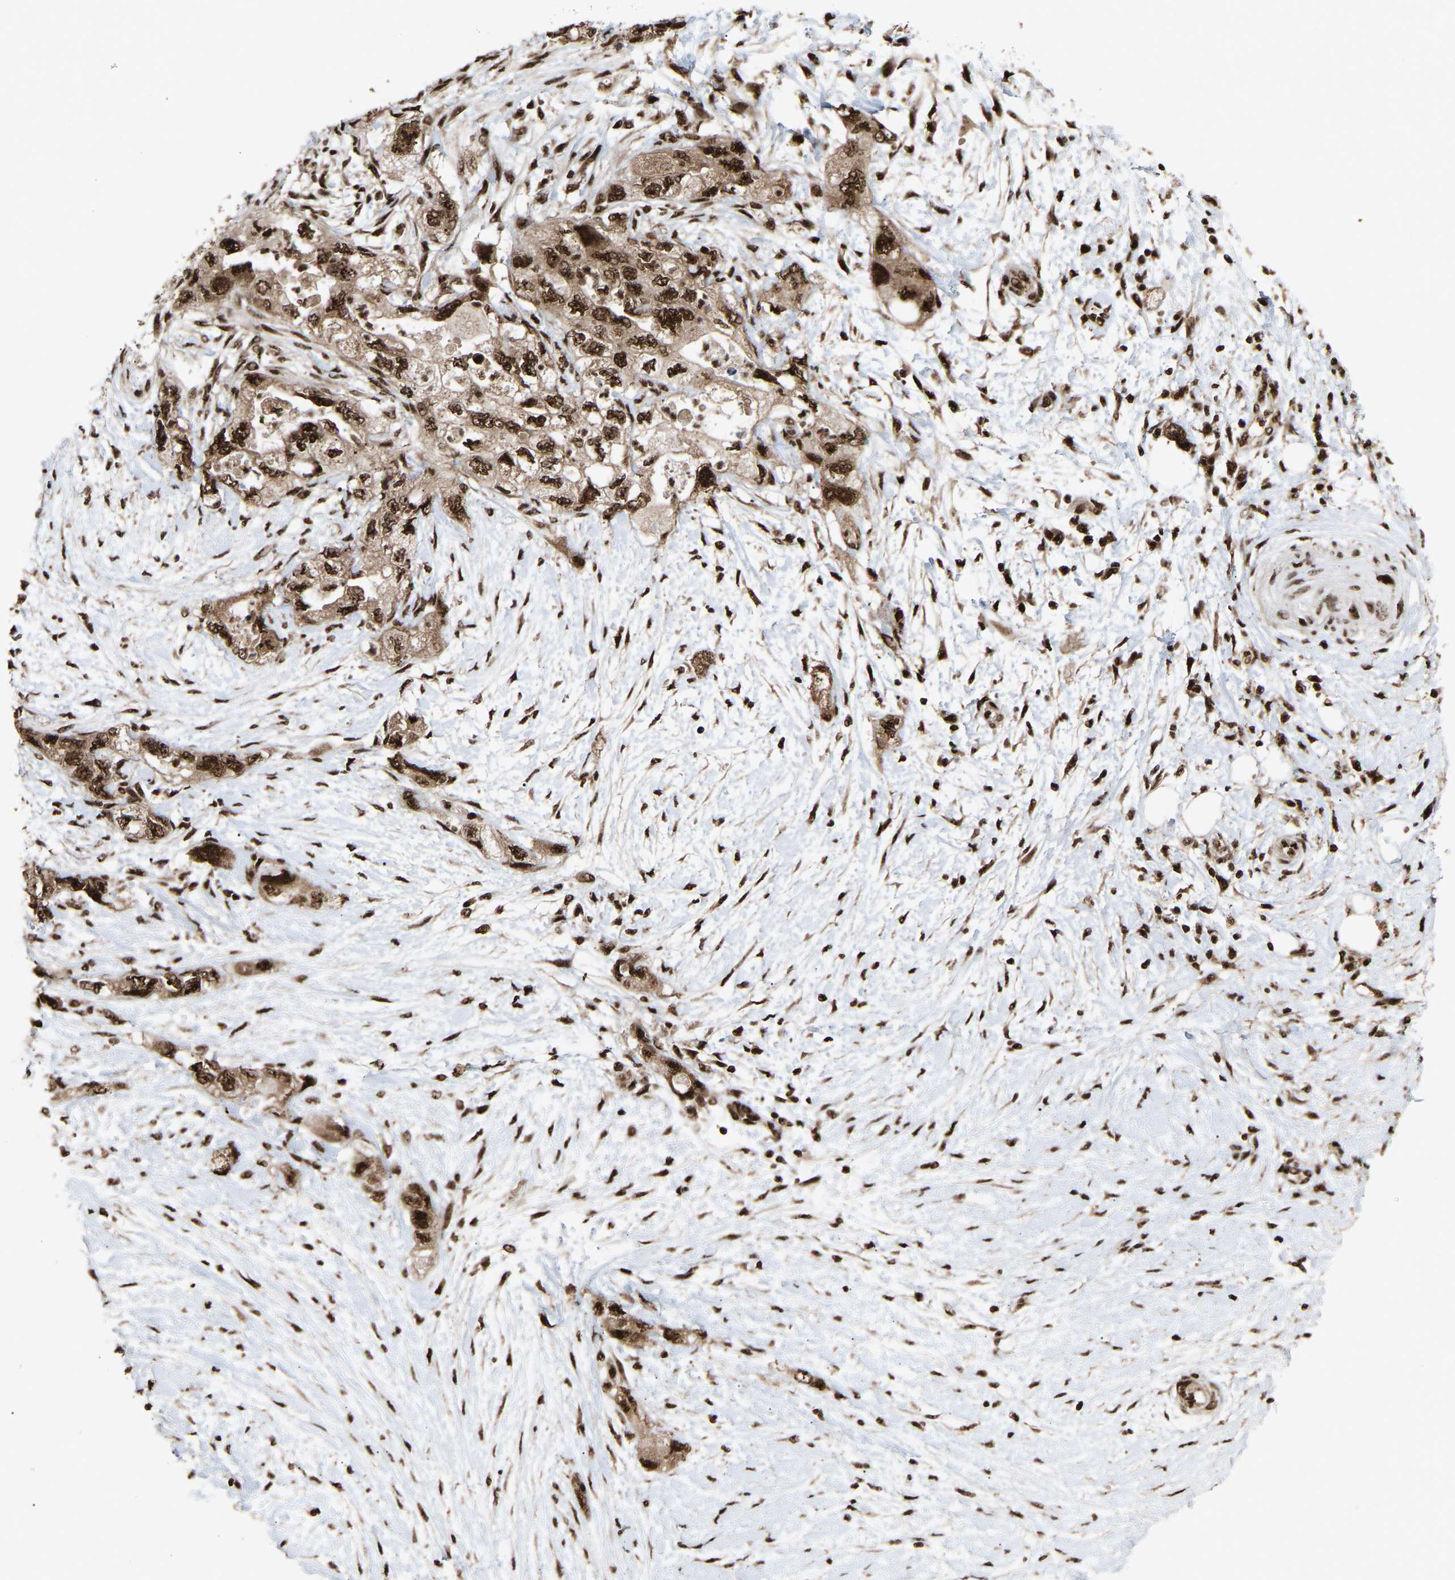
{"staining": {"intensity": "strong", "quantity": ">75%", "location": "cytoplasmic/membranous,nuclear"}, "tissue": "pancreatic cancer", "cell_type": "Tumor cells", "image_type": "cancer", "snomed": [{"axis": "morphology", "description": "Adenocarcinoma, NOS"}, {"axis": "topography", "description": "Pancreas"}], "caption": "Immunohistochemistry (IHC) photomicrograph of neoplastic tissue: human pancreatic adenocarcinoma stained using immunohistochemistry reveals high levels of strong protein expression localized specifically in the cytoplasmic/membranous and nuclear of tumor cells, appearing as a cytoplasmic/membranous and nuclear brown color.", "gene": "ALYREF", "patient": {"sex": "female", "age": 73}}